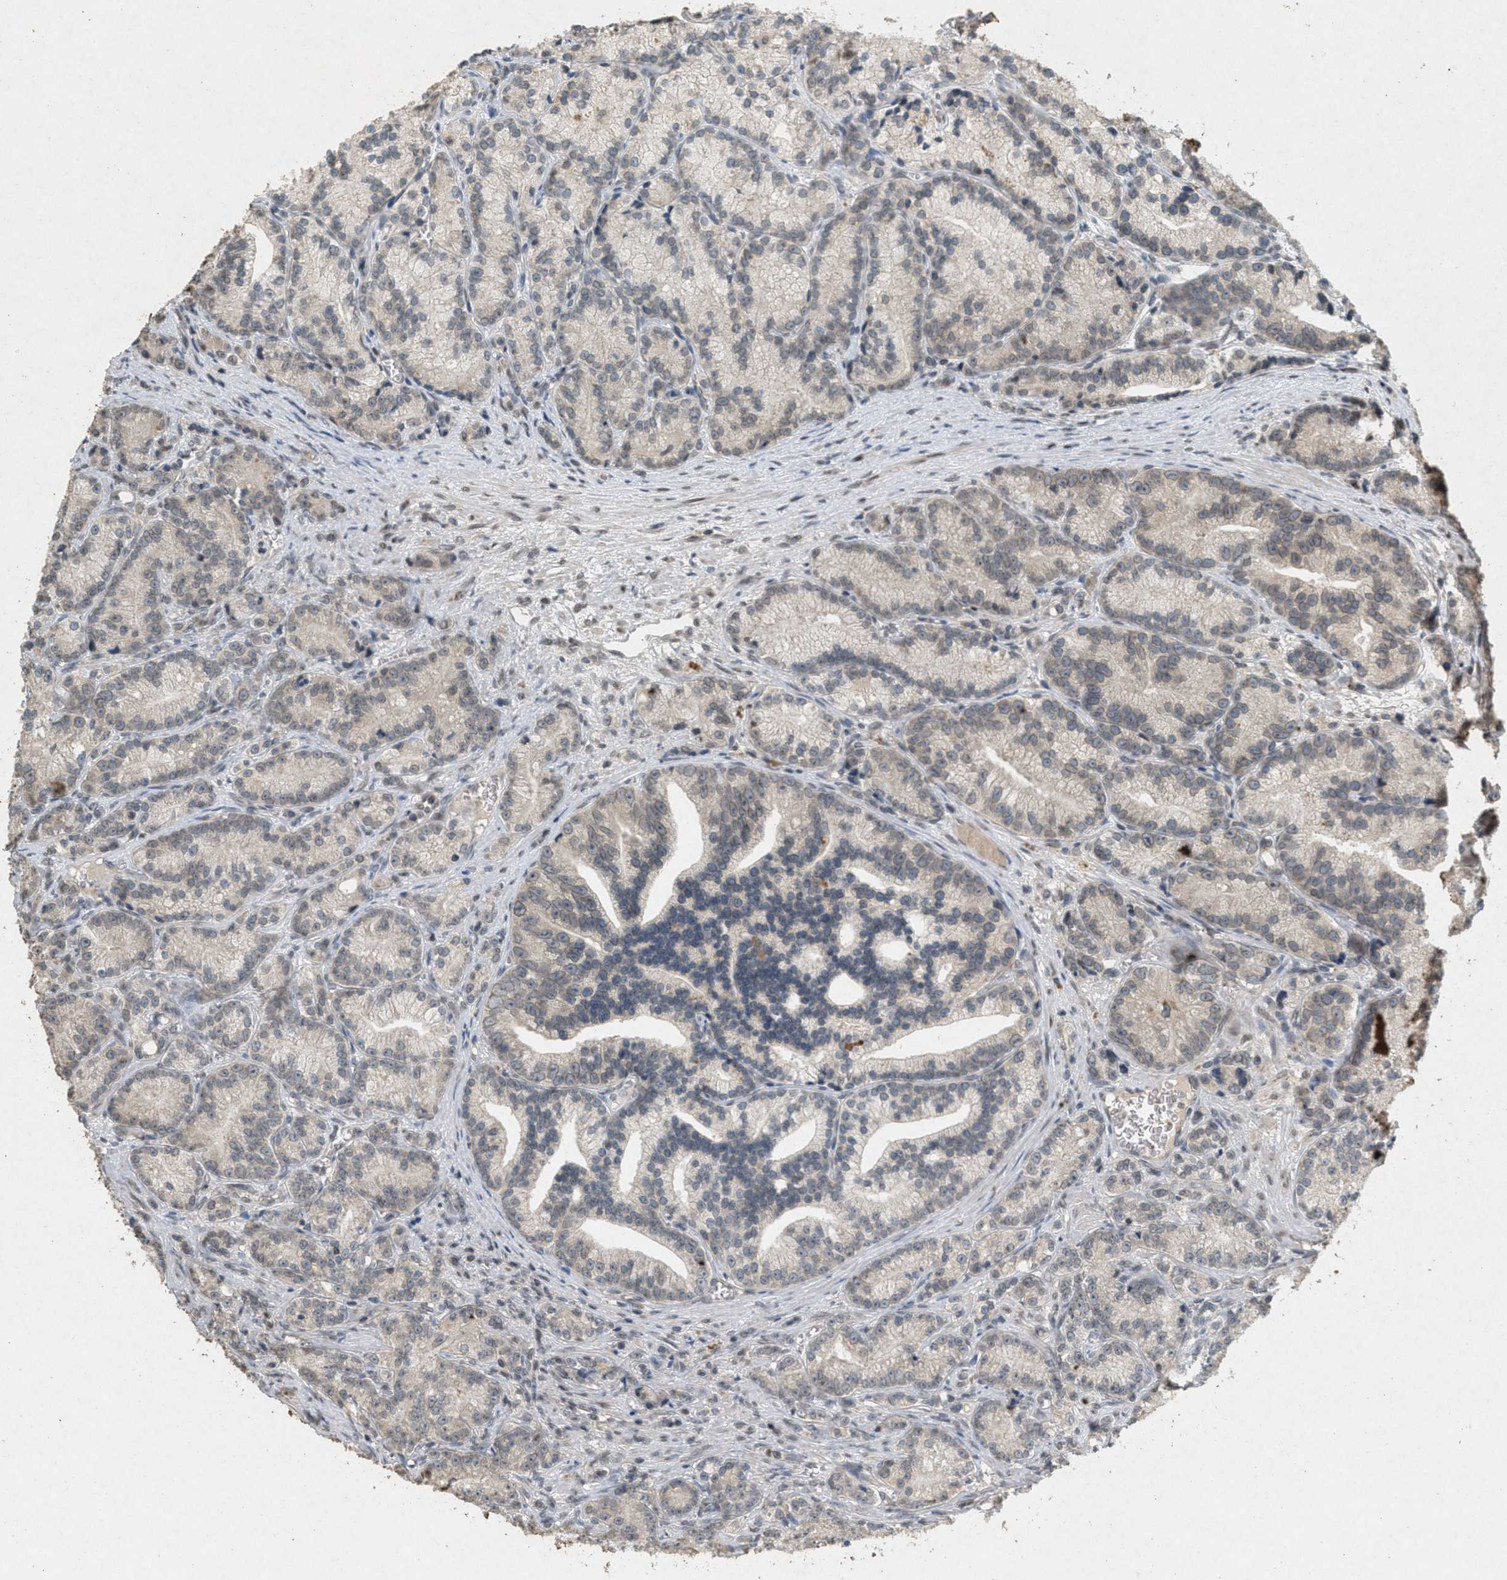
{"staining": {"intensity": "weak", "quantity": ">75%", "location": "cytoplasmic/membranous,nuclear"}, "tissue": "prostate cancer", "cell_type": "Tumor cells", "image_type": "cancer", "snomed": [{"axis": "morphology", "description": "Adenocarcinoma, Low grade"}, {"axis": "topography", "description": "Prostate"}], "caption": "Human prostate low-grade adenocarcinoma stained for a protein (brown) shows weak cytoplasmic/membranous and nuclear positive expression in about >75% of tumor cells.", "gene": "ABHD6", "patient": {"sex": "male", "age": 89}}